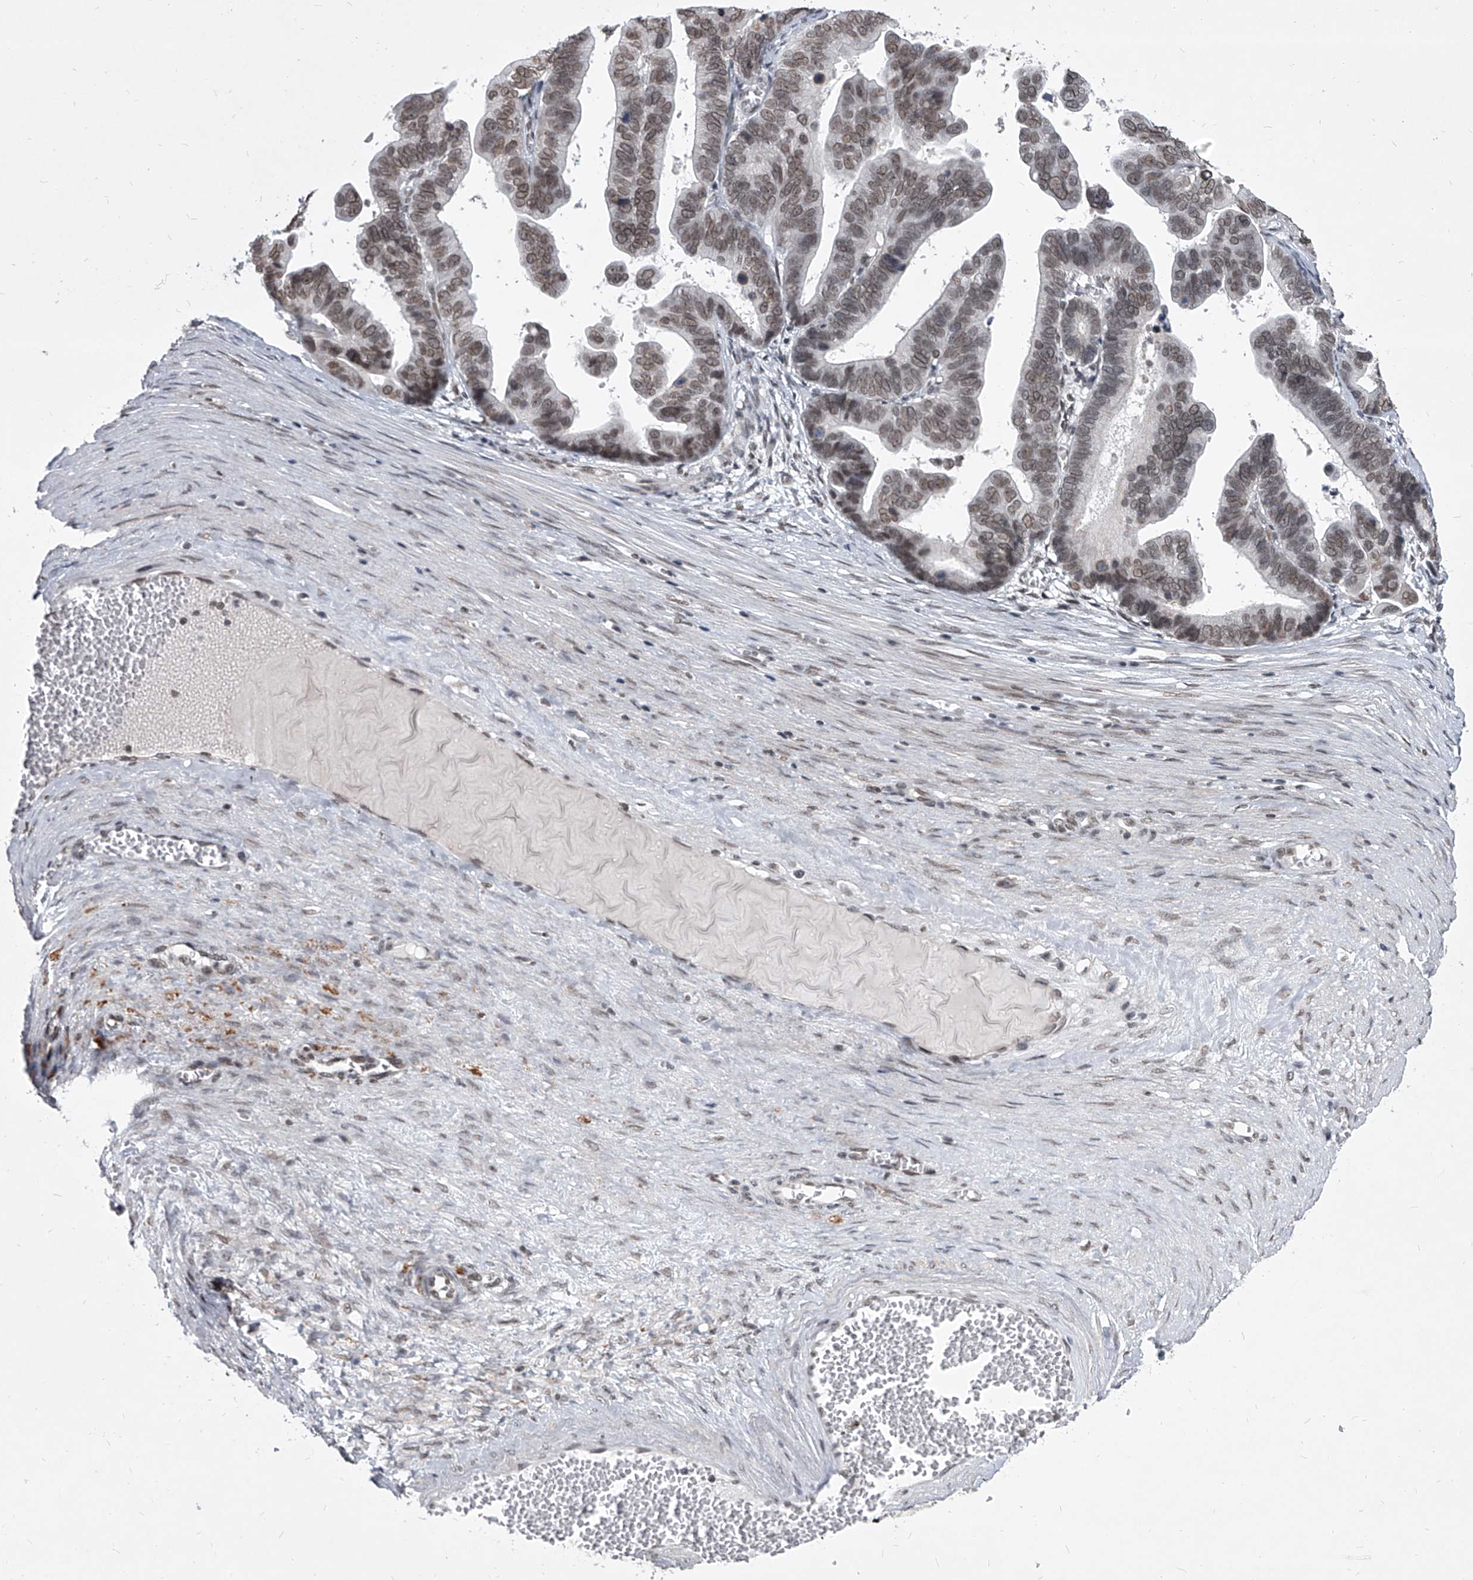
{"staining": {"intensity": "weak", "quantity": ">75%", "location": "nuclear"}, "tissue": "ovarian cancer", "cell_type": "Tumor cells", "image_type": "cancer", "snomed": [{"axis": "morphology", "description": "Cystadenocarcinoma, serous, NOS"}, {"axis": "topography", "description": "Ovary"}], "caption": "Protein expression analysis of human ovarian serous cystadenocarcinoma reveals weak nuclear expression in about >75% of tumor cells. Nuclei are stained in blue.", "gene": "PPIL4", "patient": {"sex": "female", "age": 56}}